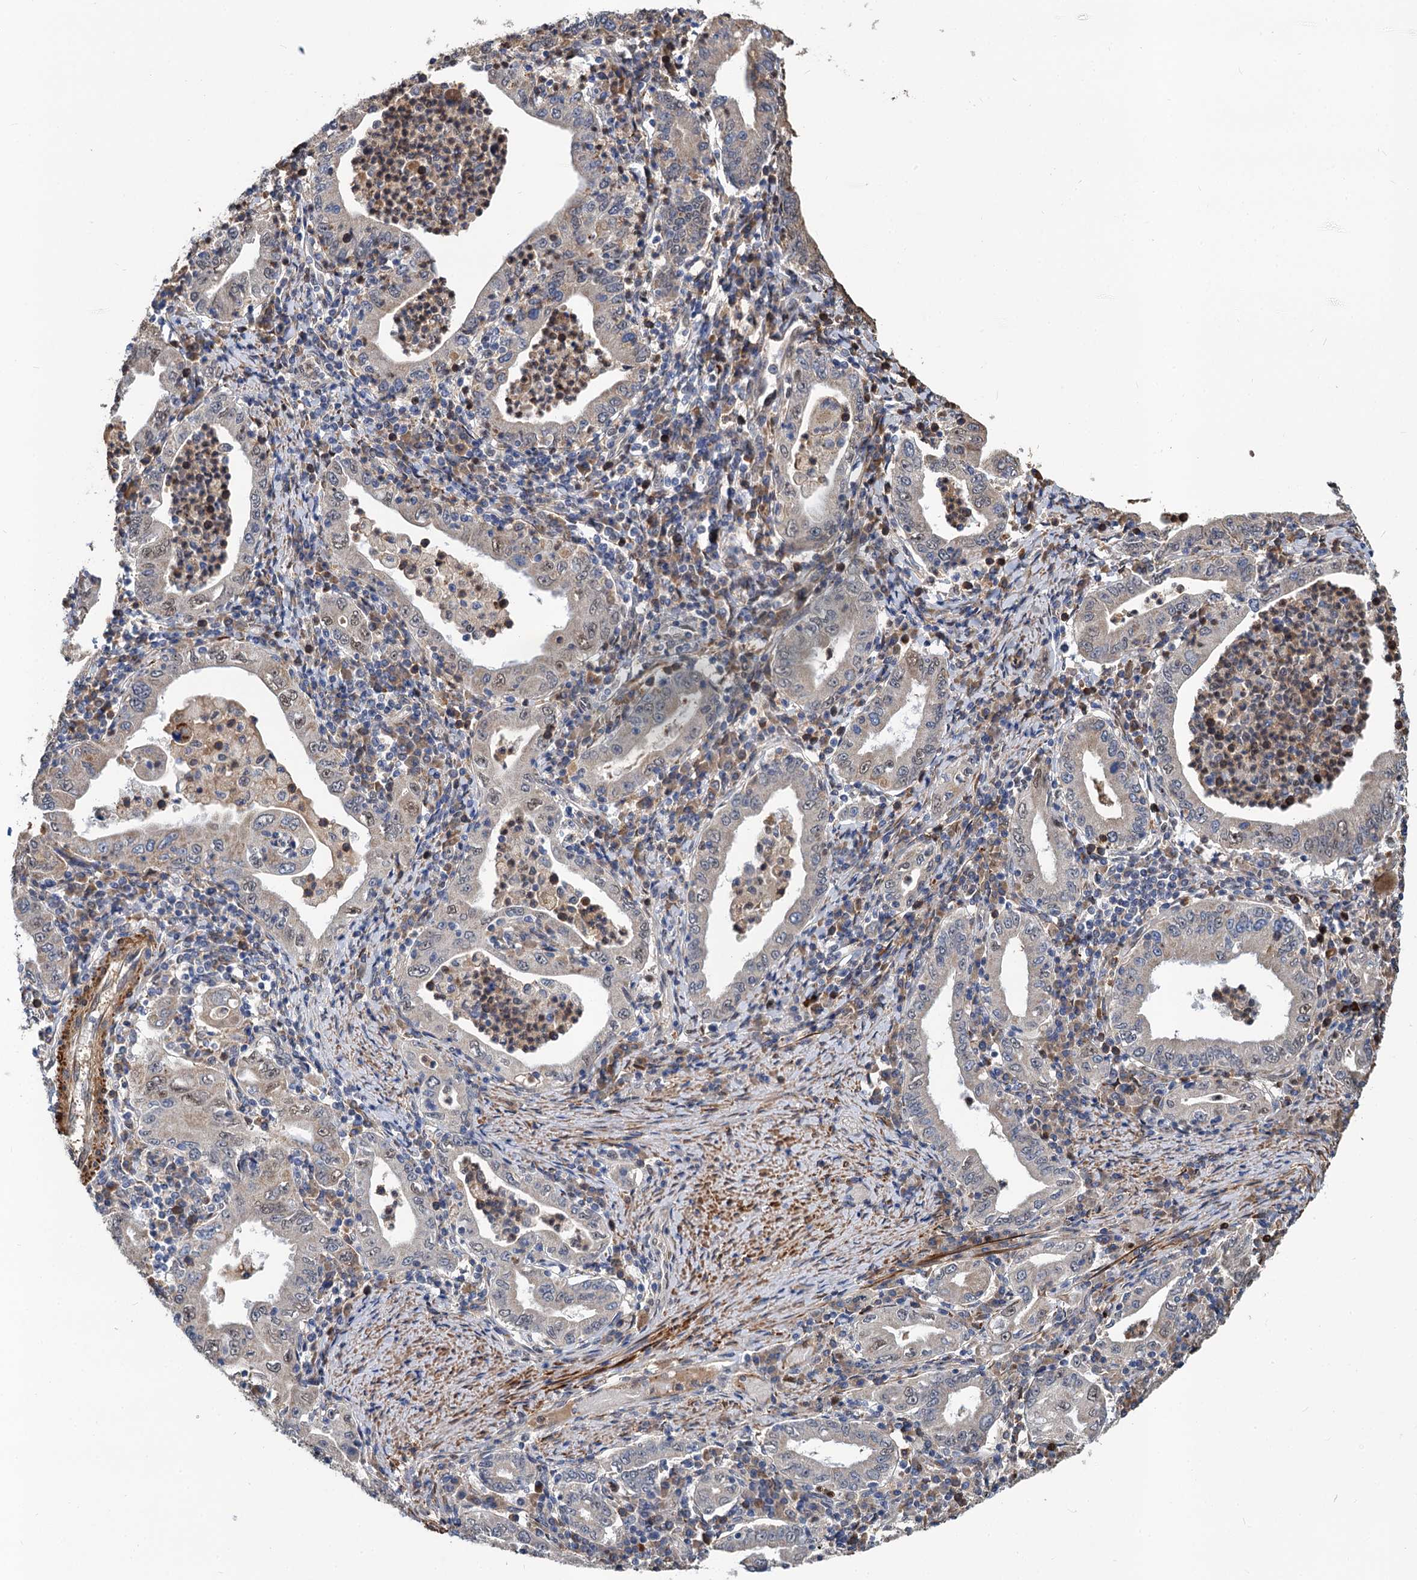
{"staining": {"intensity": "weak", "quantity": "<25%", "location": "cytoplasmic/membranous"}, "tissue": "stomach cancer", "cell_type": "Tumor cells", "image_type": "cancer", "snomed": [{"axis": "morphology", "description": "Normal tissue, NOS"}, {"axis": "morphology", "description": "Adenocarcinoma, NOS"}, {"axis": "topography", "description": "Esophagus"}, {"axis": "topography", "description": "Stomach, upper"}, {"axis": "topography", "description": "Peripheral nerve tissue"}], "caption": "DAB (3,3'-diaminobenzidine) immunohistochemical staining of human adenocarcinoma (stomach) reveals no significant staining in tumor cells. (Brightfield microscopy of DAB immunohistochemistry at high magnification).", "gene": "ALKBH7", "patient": {"sex": "male", "age": 62}}